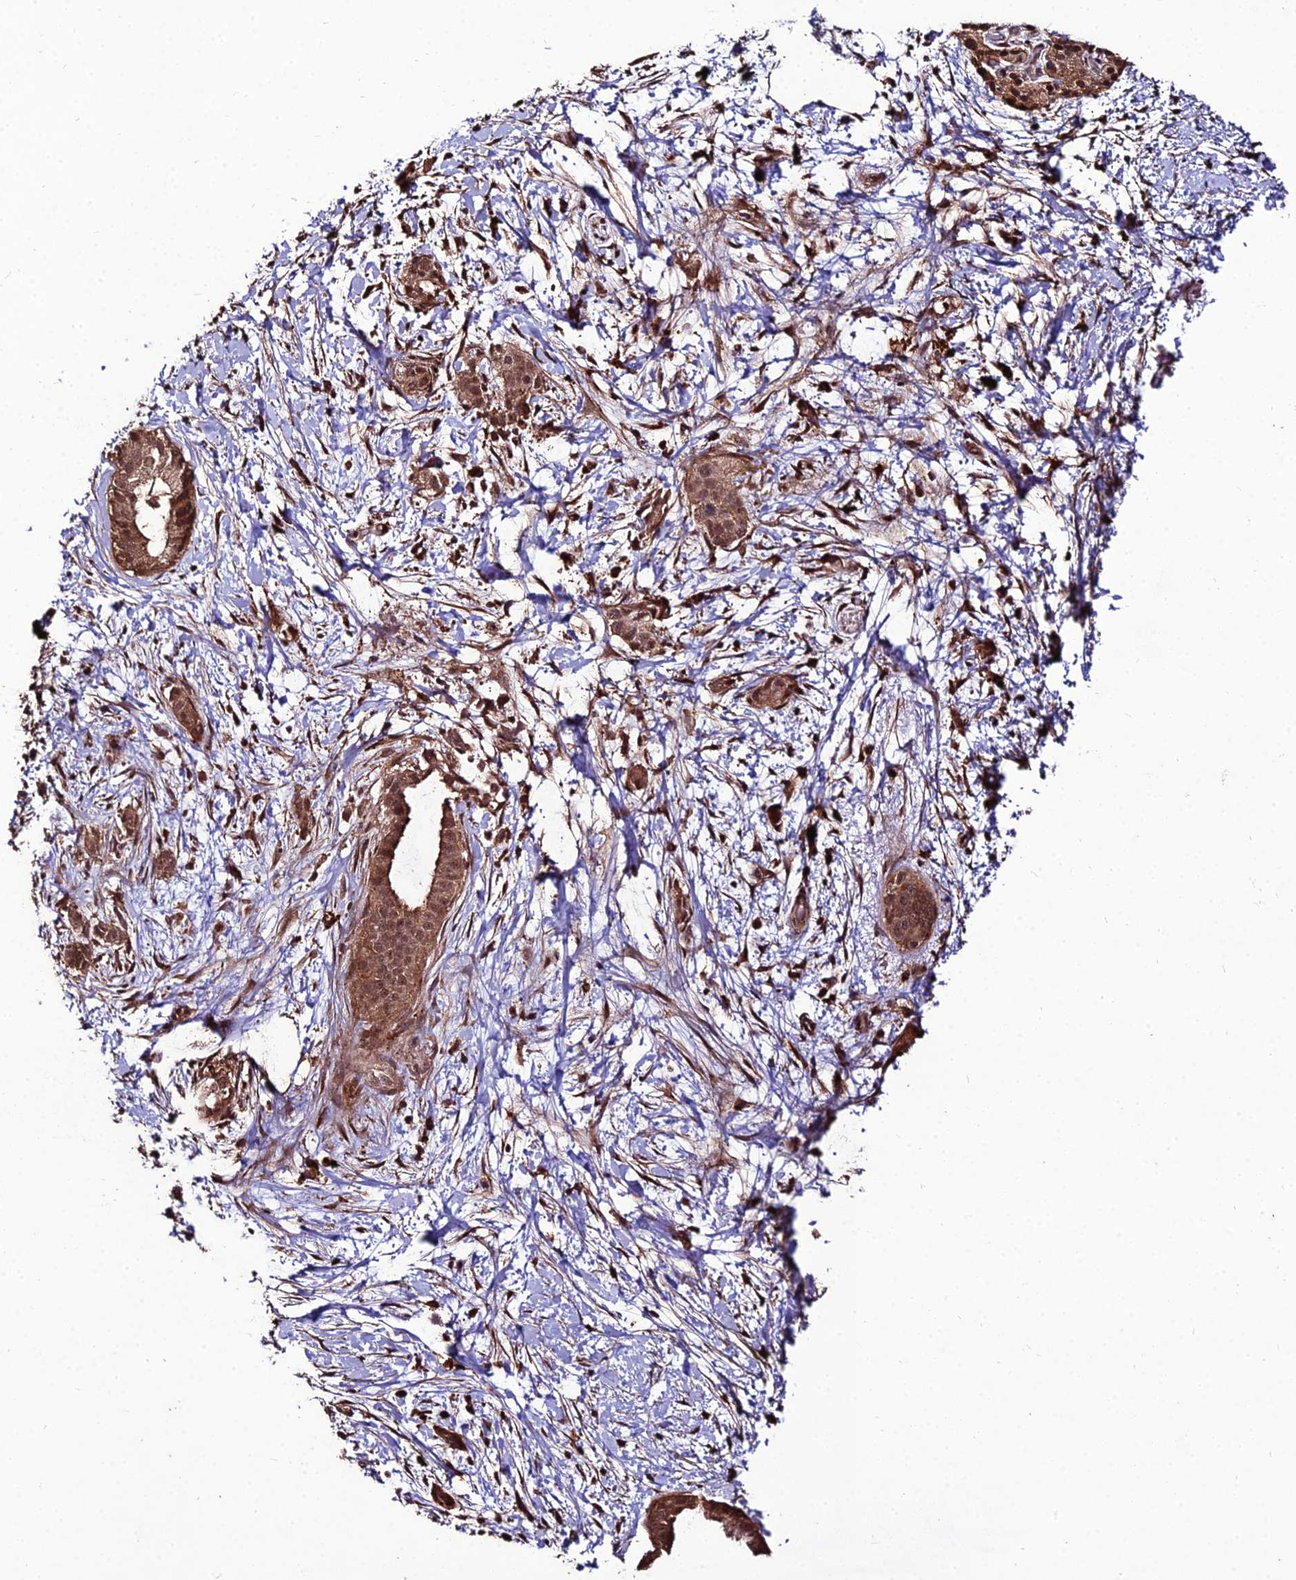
{"staining": {"intensity": "moderate", "quantity": ">75%", "location": "cytoplasmic/membranous,nuclear"}, "tissue": "pancreatic cancer", "cell_type": "Tumor cells", "image_type": "cancer", "snomed": [{"axis": "morphology", "description": "Normal tissue, NOS"}, {"axis": "morphology", "description": "Adenocarcinoma, NOS"}, {"axis": "topography", "description": "Pancreas"}, {"axis": "topography", "description": "Peripheral nerve tissue"}], "caption": "Protein analysis of pancreatic cancer (adenocarcinoma) tissue demonstrates moderate cytoplasmic/membranous and nuclear expression in about >75% of tumor cells. (DAB = brown stain, brightfield microscopy at high magnification).", "gene": "ZNF766", "patient": {"sex": "female", "age": 63}}